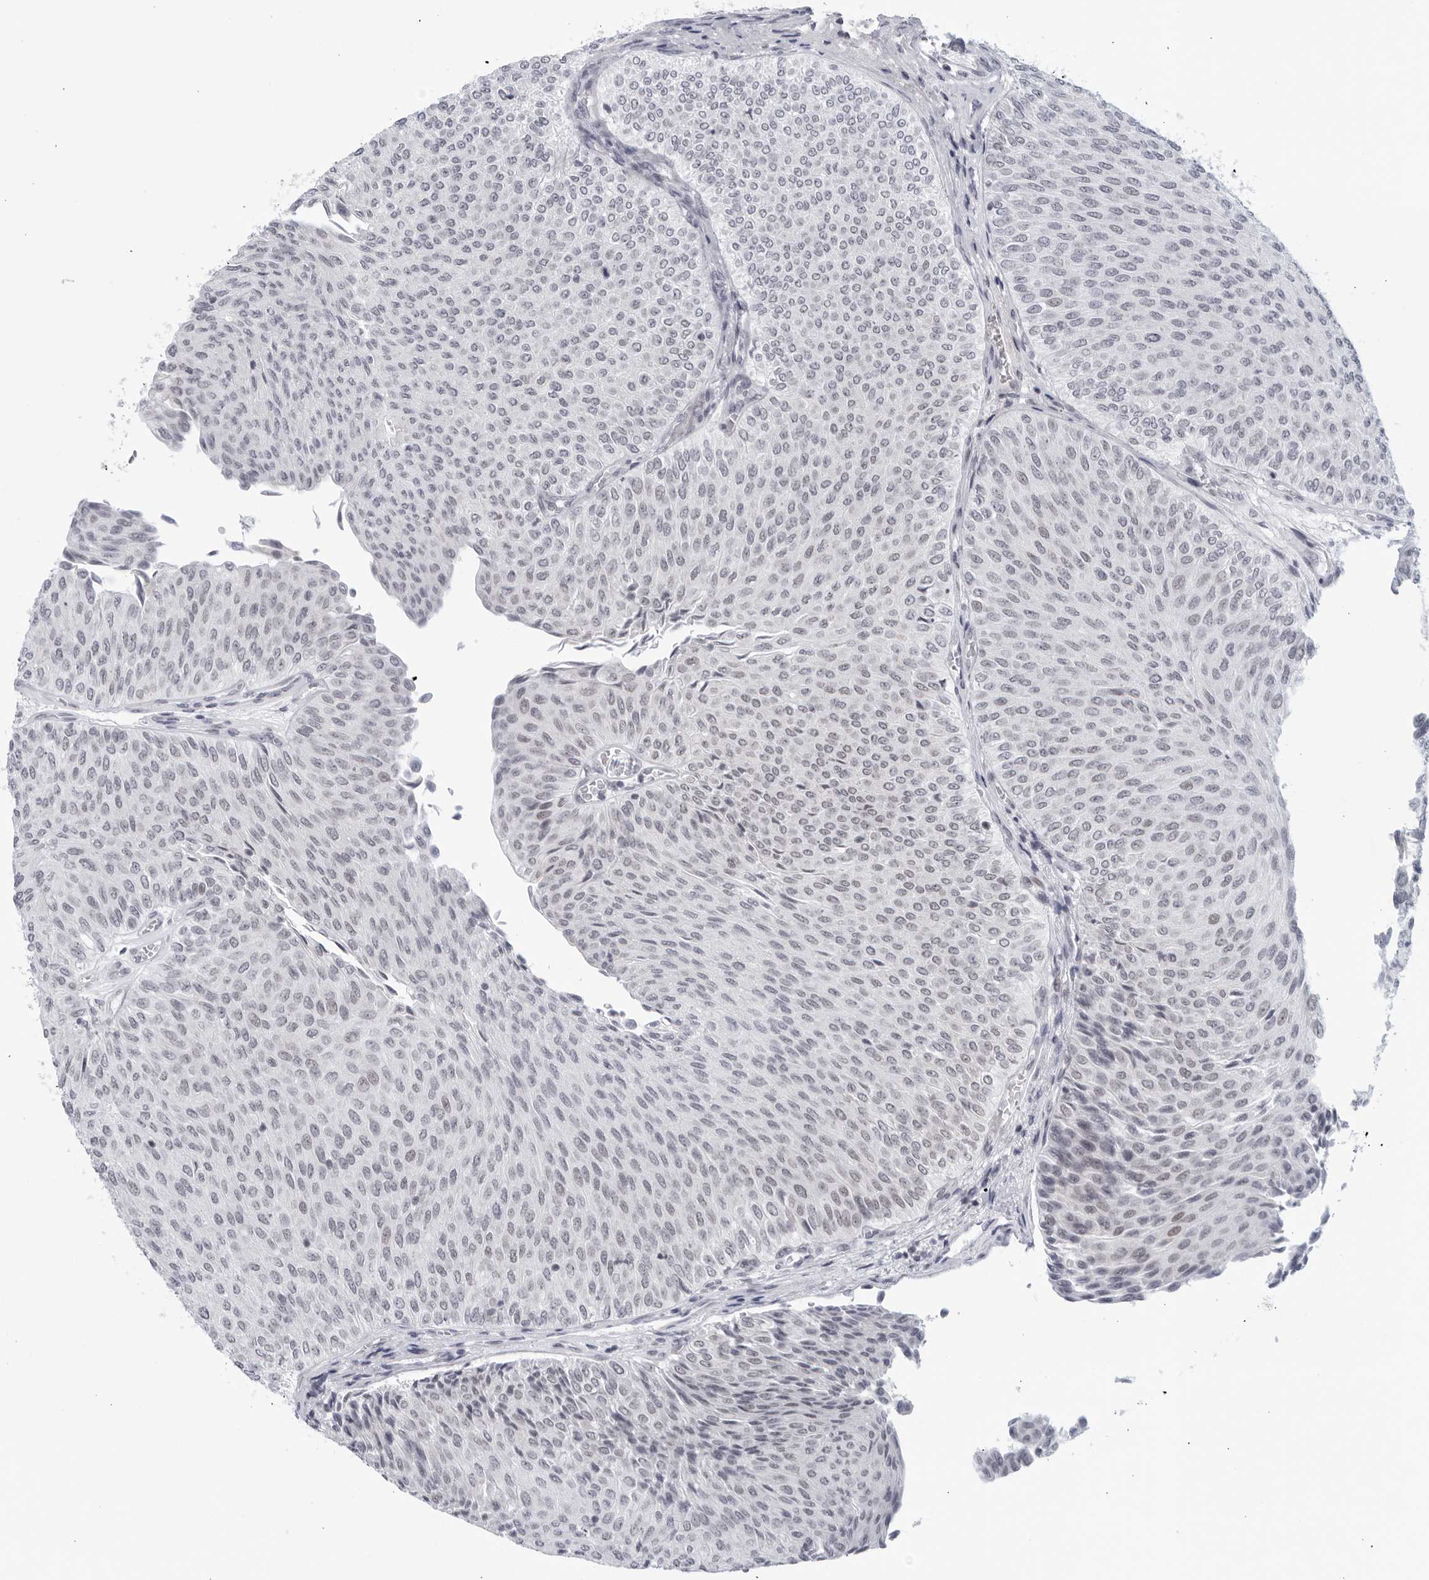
{"staining": {"intensity": "negative", "quantity": "none", "location": "none"}, "tissue": "urothelial cancer", "cell_type": "Tumor cells", "image_type": "cancer", "snomed": [{"axis": "morphology", "description": "Urothelial carcinoma, Low grade"}, {"axis": "topography", "description": "Urinary bladder"}], "caption": "IHC of urothelial cancer shows no expression in tumor cells.", "gene": "WDTC1", "patient": {"sex": "male", "age": 78}}